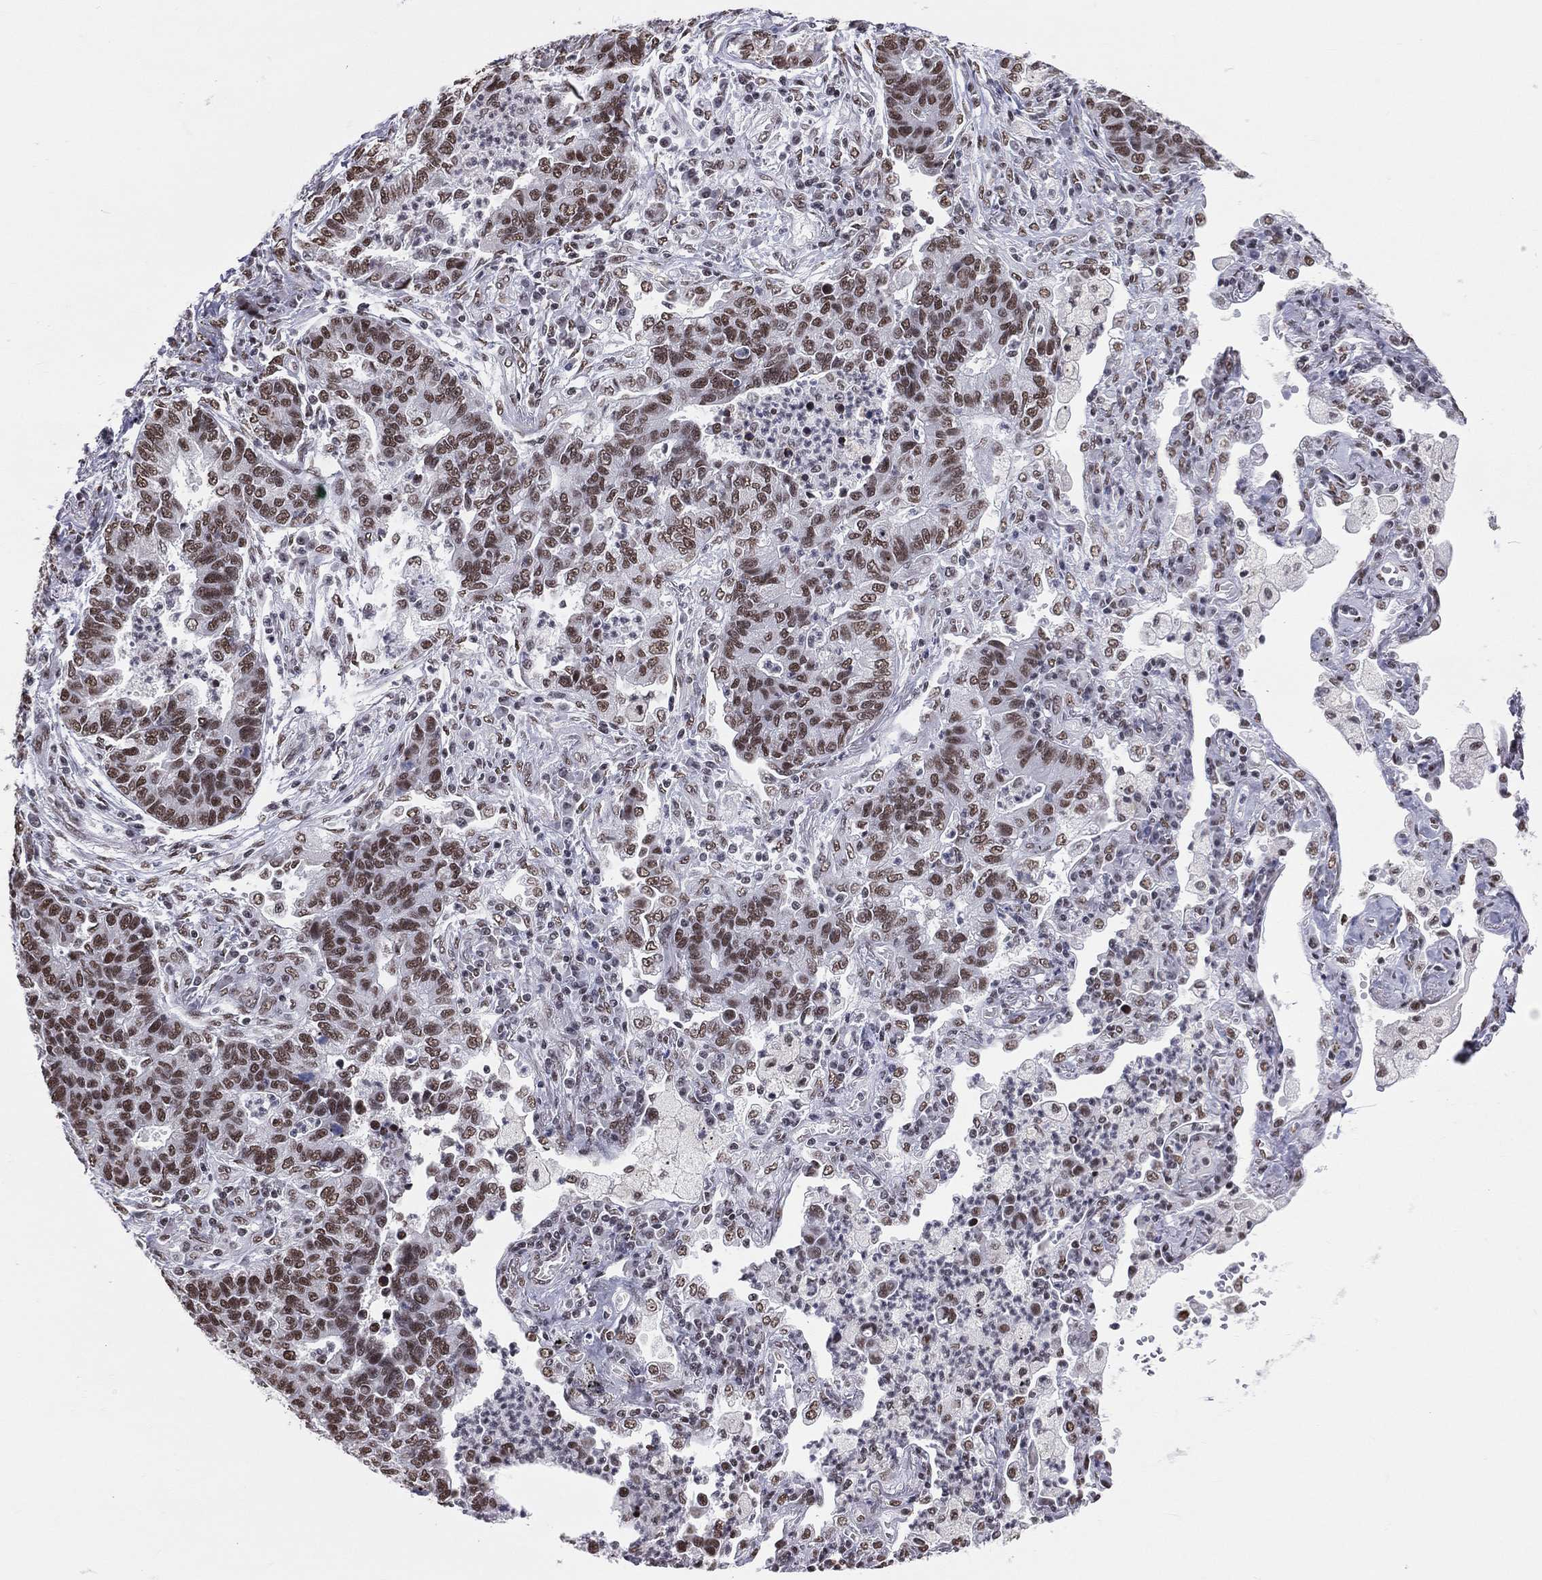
{"staining": {"intensity": "strong", "quantity": ">75%", "location": "nuclear"}, "tissue": "lung cancer", "cell_type": "Tumor cells", "image_type": "cancer", "snomed": [{"axis": "morphology", "description": "Adenocarcinoma, NOS"}, {"axis": "topography", "description": "Lung"}], "caption": "IHC of human adenocarcinoma (lung) shows high levels of strong nuclear expression in approximately >75% of tumor cells.", "gene": "ZNF7", "patient": {"sex": "female", "age": 57}}